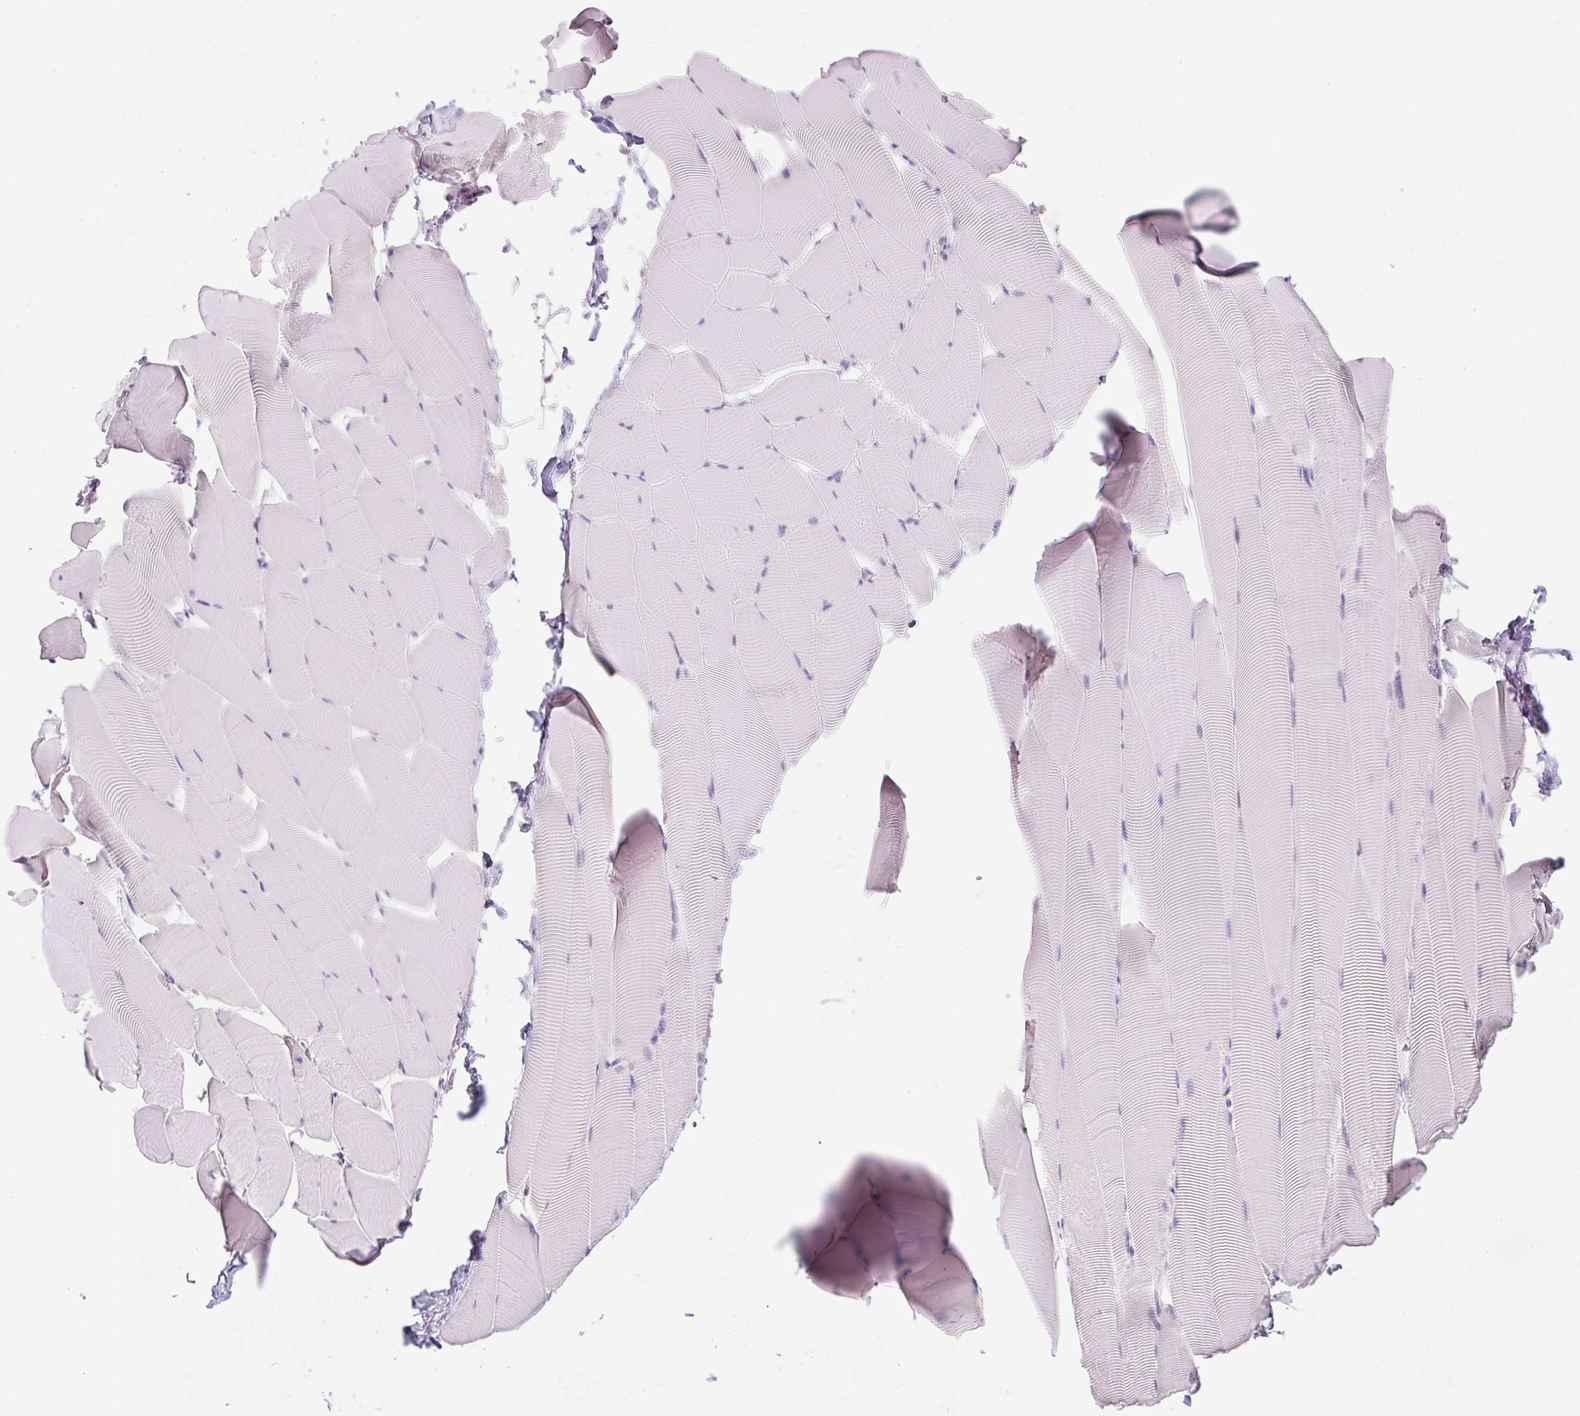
{"staining": {"intensity": "negative", "quantity": "none", "location": "none"}, "tissue": "skeletal muscle", "cell_type": "Myocytes", "image_type": "normal", "snomed": [{"axis": "morphology", "description": "Normal tissue, NOS"}, {"axis": "topography", "description": "Skeletal muscle"}], "caption": "There is no significant positivity in myocytes of skeletal muscle. (DAB (3,3'-diaminobenzidine) IHC visualized using brightfield microscopy, high magnification).", "gene": "RPL18A", "patient": {"sex": "male", "age": 25}}